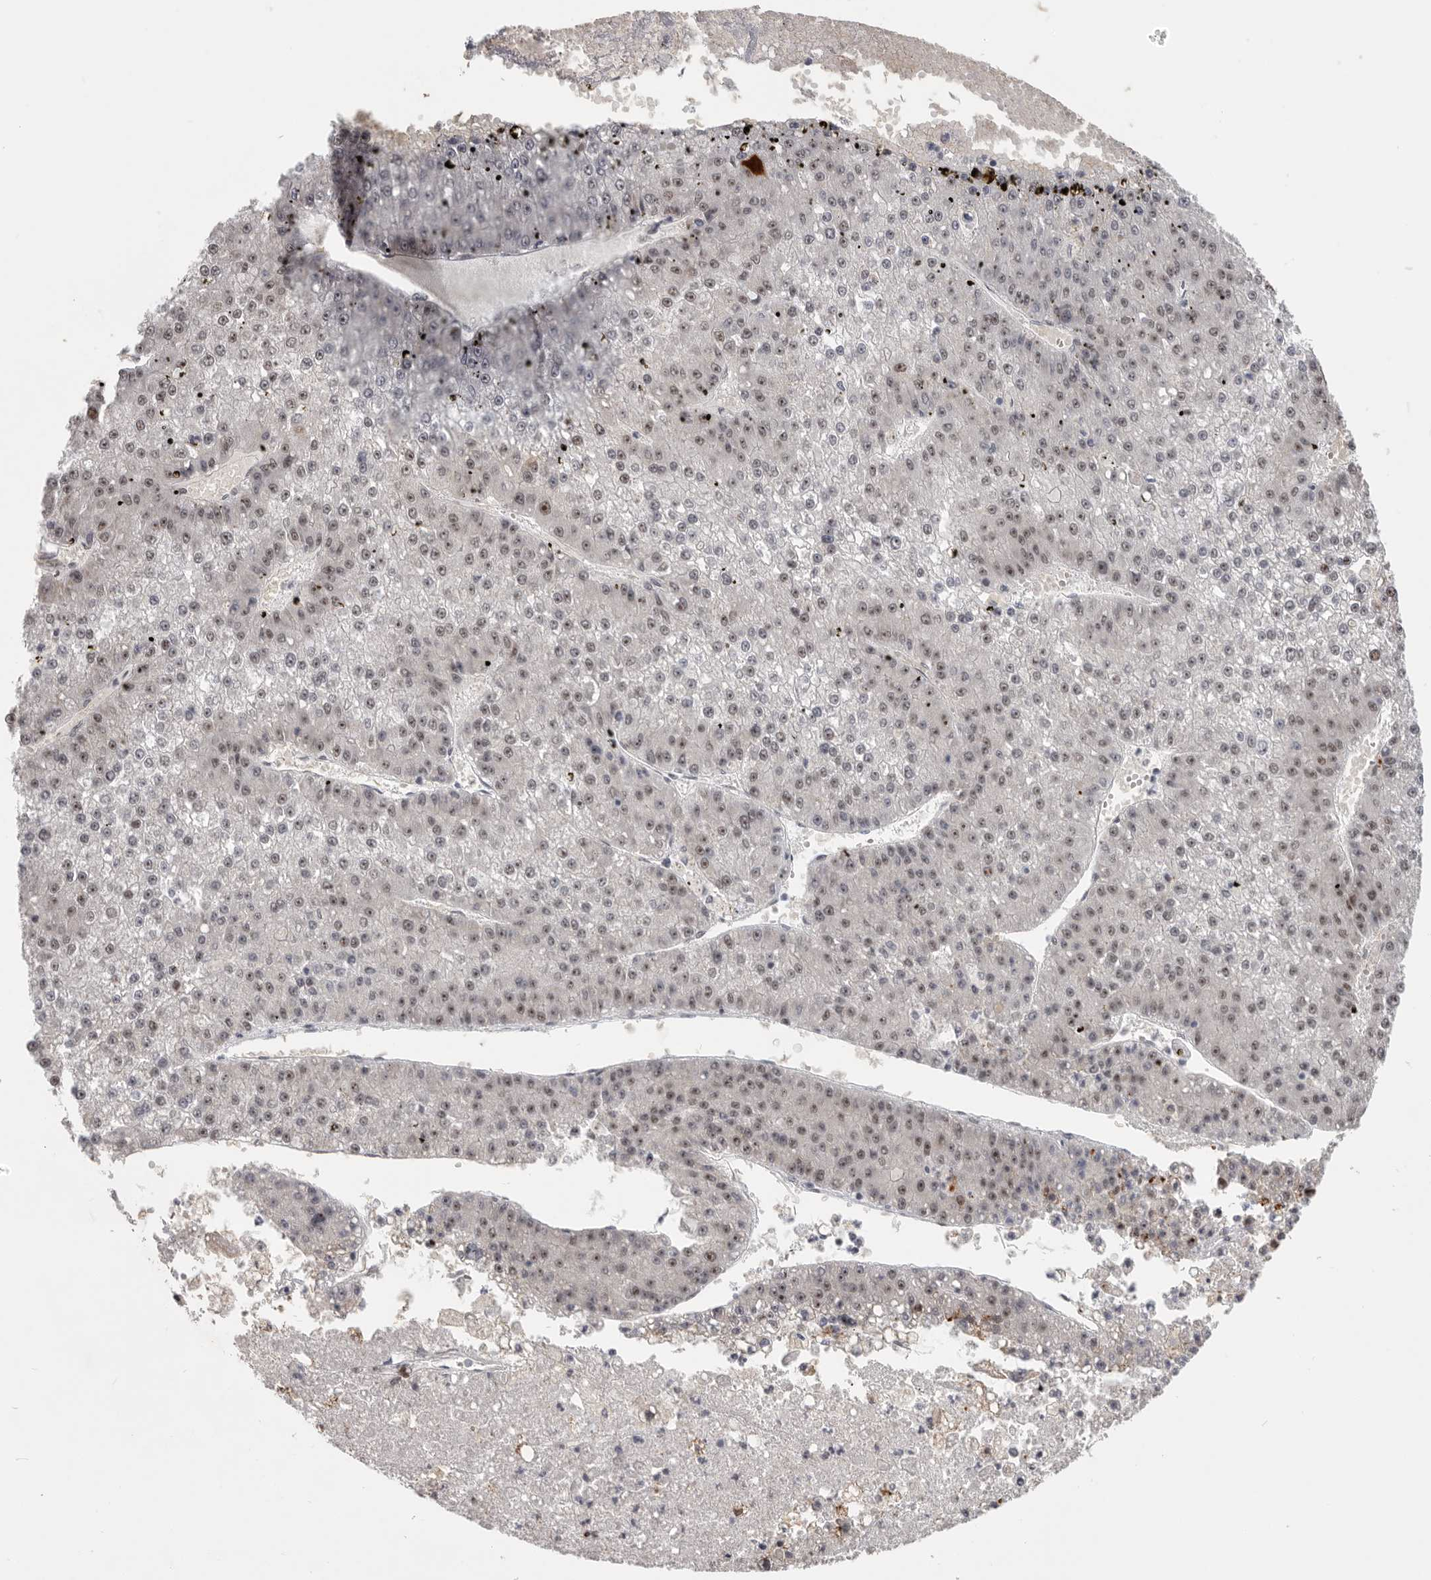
{"staining": {"intensity": "weak", "quantity": ">75%", "location": "nuclear"}, "tissue": "liver cancer", "cell_type": "Tumor cells", "image_type": "cancer", "snomed": [{"axis": "morphology", "description": "Carcinoma, Hepatocellular, NOS"}, {"axis": "topography", "description": "Liver"}], "caption": "Human hepatocellular carcinoma (liver) stained with a protein marker displays weak staining in tumor cells.", "gene": "PCMTD1", "patient": {"sex": "female", "age": 73}}